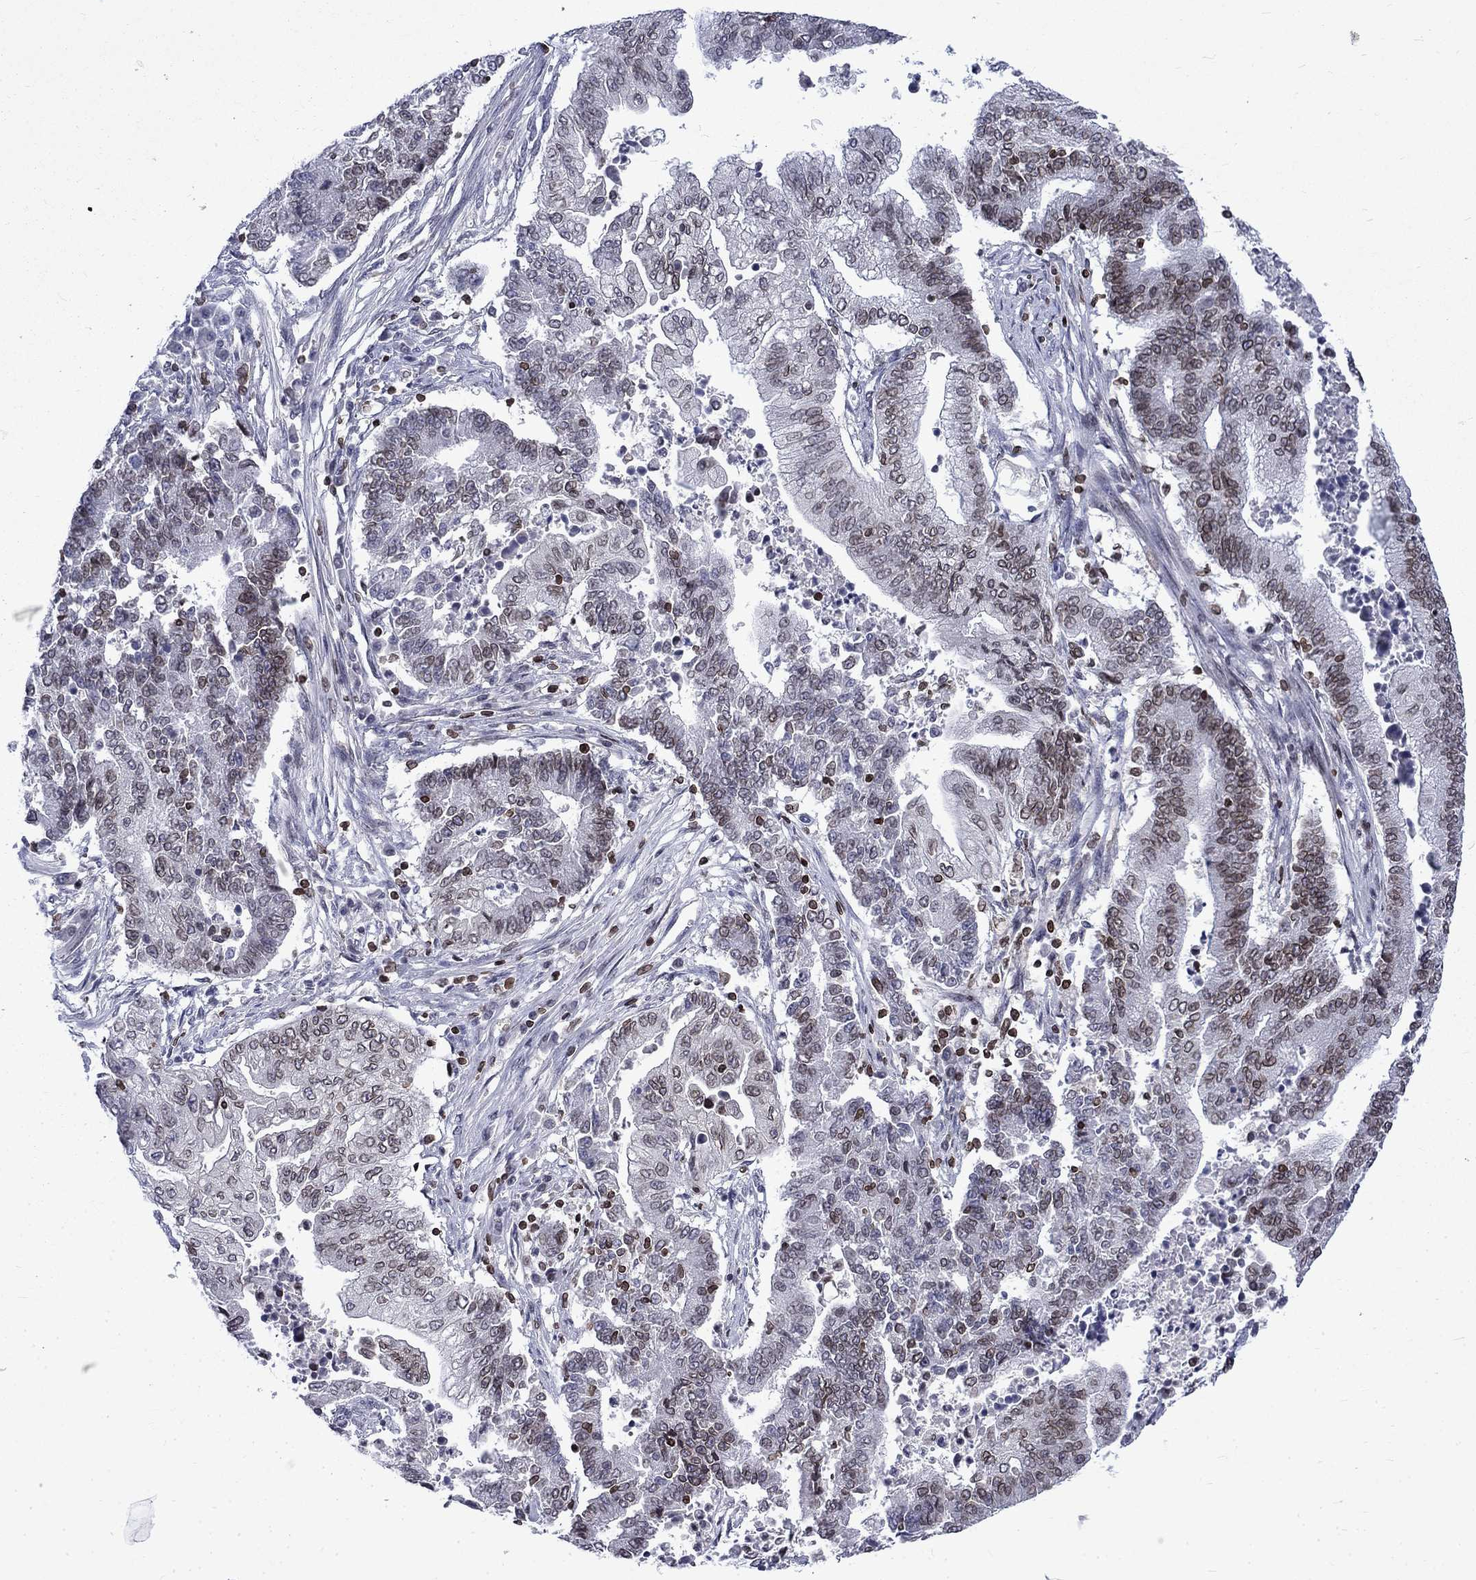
{"staining": {"intensity": "moderate", "quantity": "25%-75%", "location": "cytoplasmic/membranous,nuclear"}, "tissue": "endometrial cancer", "cell_type": "Tumor cells", "image_type": "cancer", "snomed": [{"axis": "morphology", "description": "Adenocarcinoma, NOS"}, {"axis": "topography", "description": "Uterus"}, {"axis": "topography", "description": "Endometrium"}], "caption": "Immunohistochemistry (IHC) photomicrograph of neoplastic tissue: human adenocarcinoma (endometrial) stained using immunohistochemistry exhibits medium levels of moderate protein expression localized specifically in the cytoplasmic/membranous and nuclear of tumor cells, appearing as a cytoplasmic/membranous and nuclear brown color.", "gene": "SLA", "patient": {"sex": "female", "age": 54}}